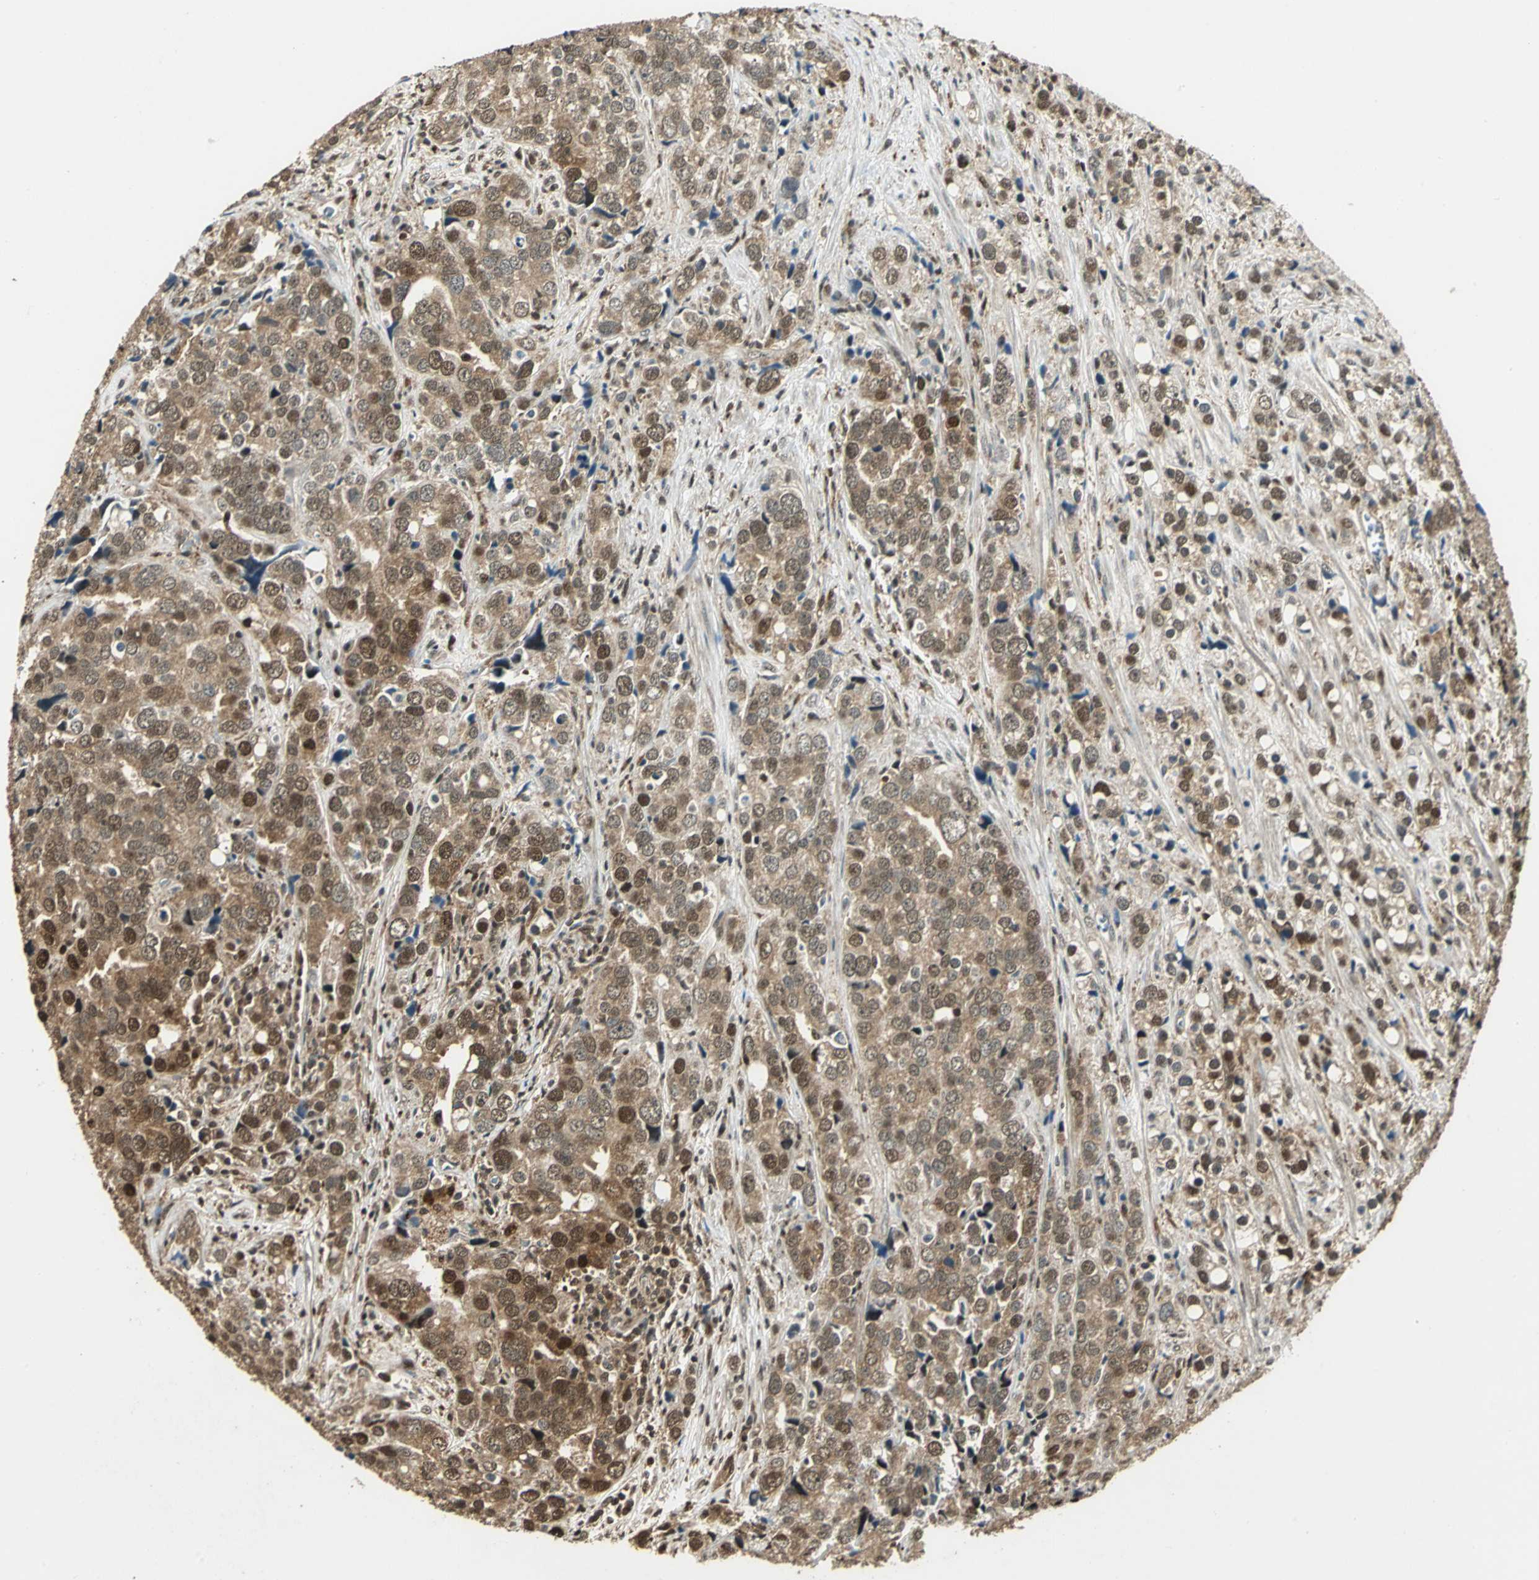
{"staining": {"intensity": "moderate", "quantity": ">75%", "location": "cytoplasmic/membranous,nuclear"}, "tissue": "prostate cancer", "cell_type": "Tumor cells", "image_type": "cancer", "snomed": [{"axis": "morphology", "description": "Adenocarcinoma, High grade"}, {"axis": "topography", "description": "Prostate"}], "caption": "DAB immunohistochemical staining of human prostate cancer shows moderate cytoplasmic/membranous and nuclear protein positivity in approximately >75% of tumor cells.", "gene": "PPP1R13L", "patient": {"sex": "male", "age": 71}}